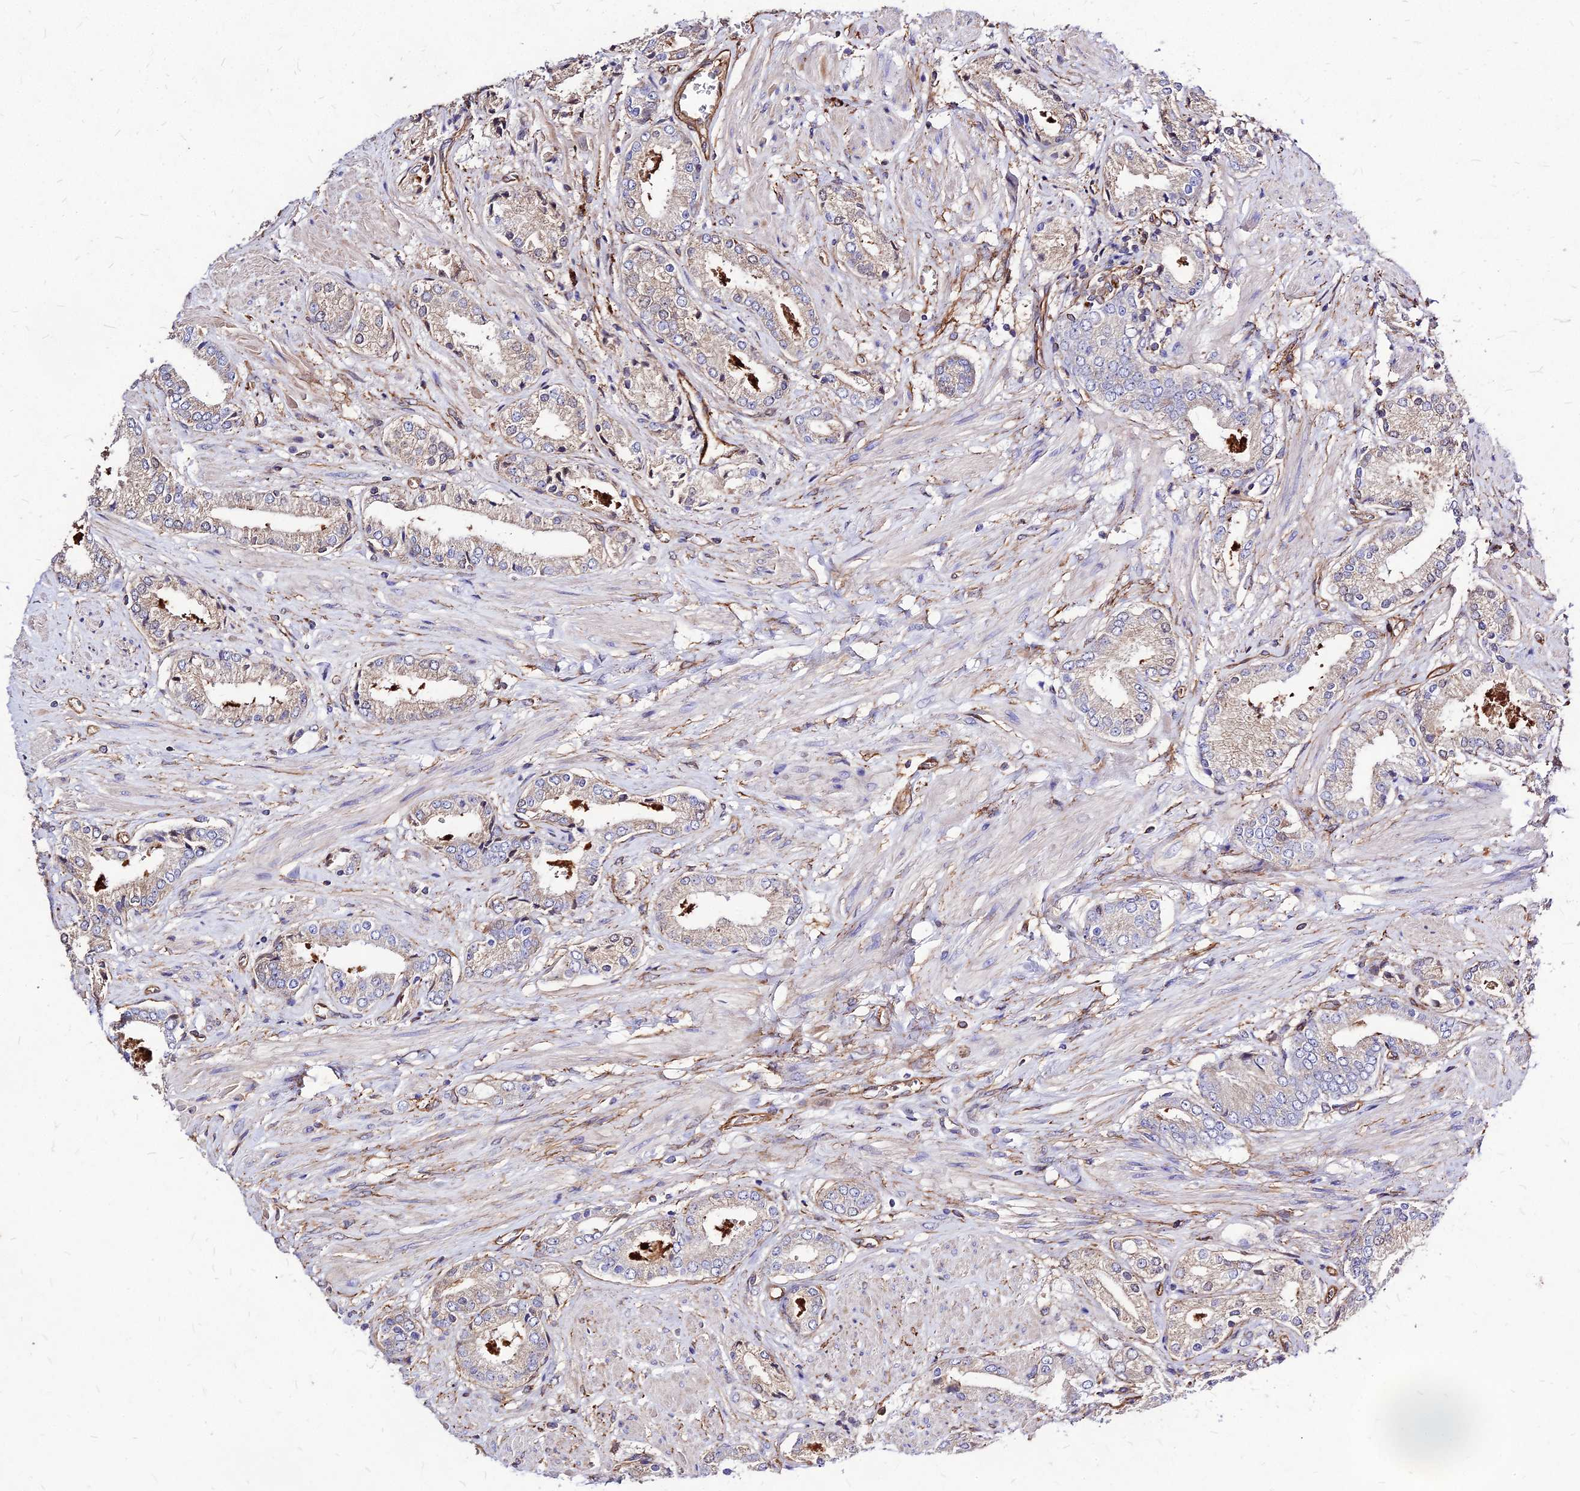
{"staining": {"intensity": "weak", "quantity": "<25%", "location": "cytoplasmic/membranous"}, "tissue": "prostate cancer", "cell_type": "Tumor cells", "image_type": "cancer", "snomed": [{"axis": "morphology", "description": "Adenocarcinoma, High grade"}, {"axis": "topography", "description": "Prostate and seminal vesicle, NOS"}], "caption": "Prostate adenocarcinoma (high-grade) stained for a protein using IHC demonstrates no staining tumor cells.", "gene": "EFCC1", "patient": {"sex": "male", "age": 64}}